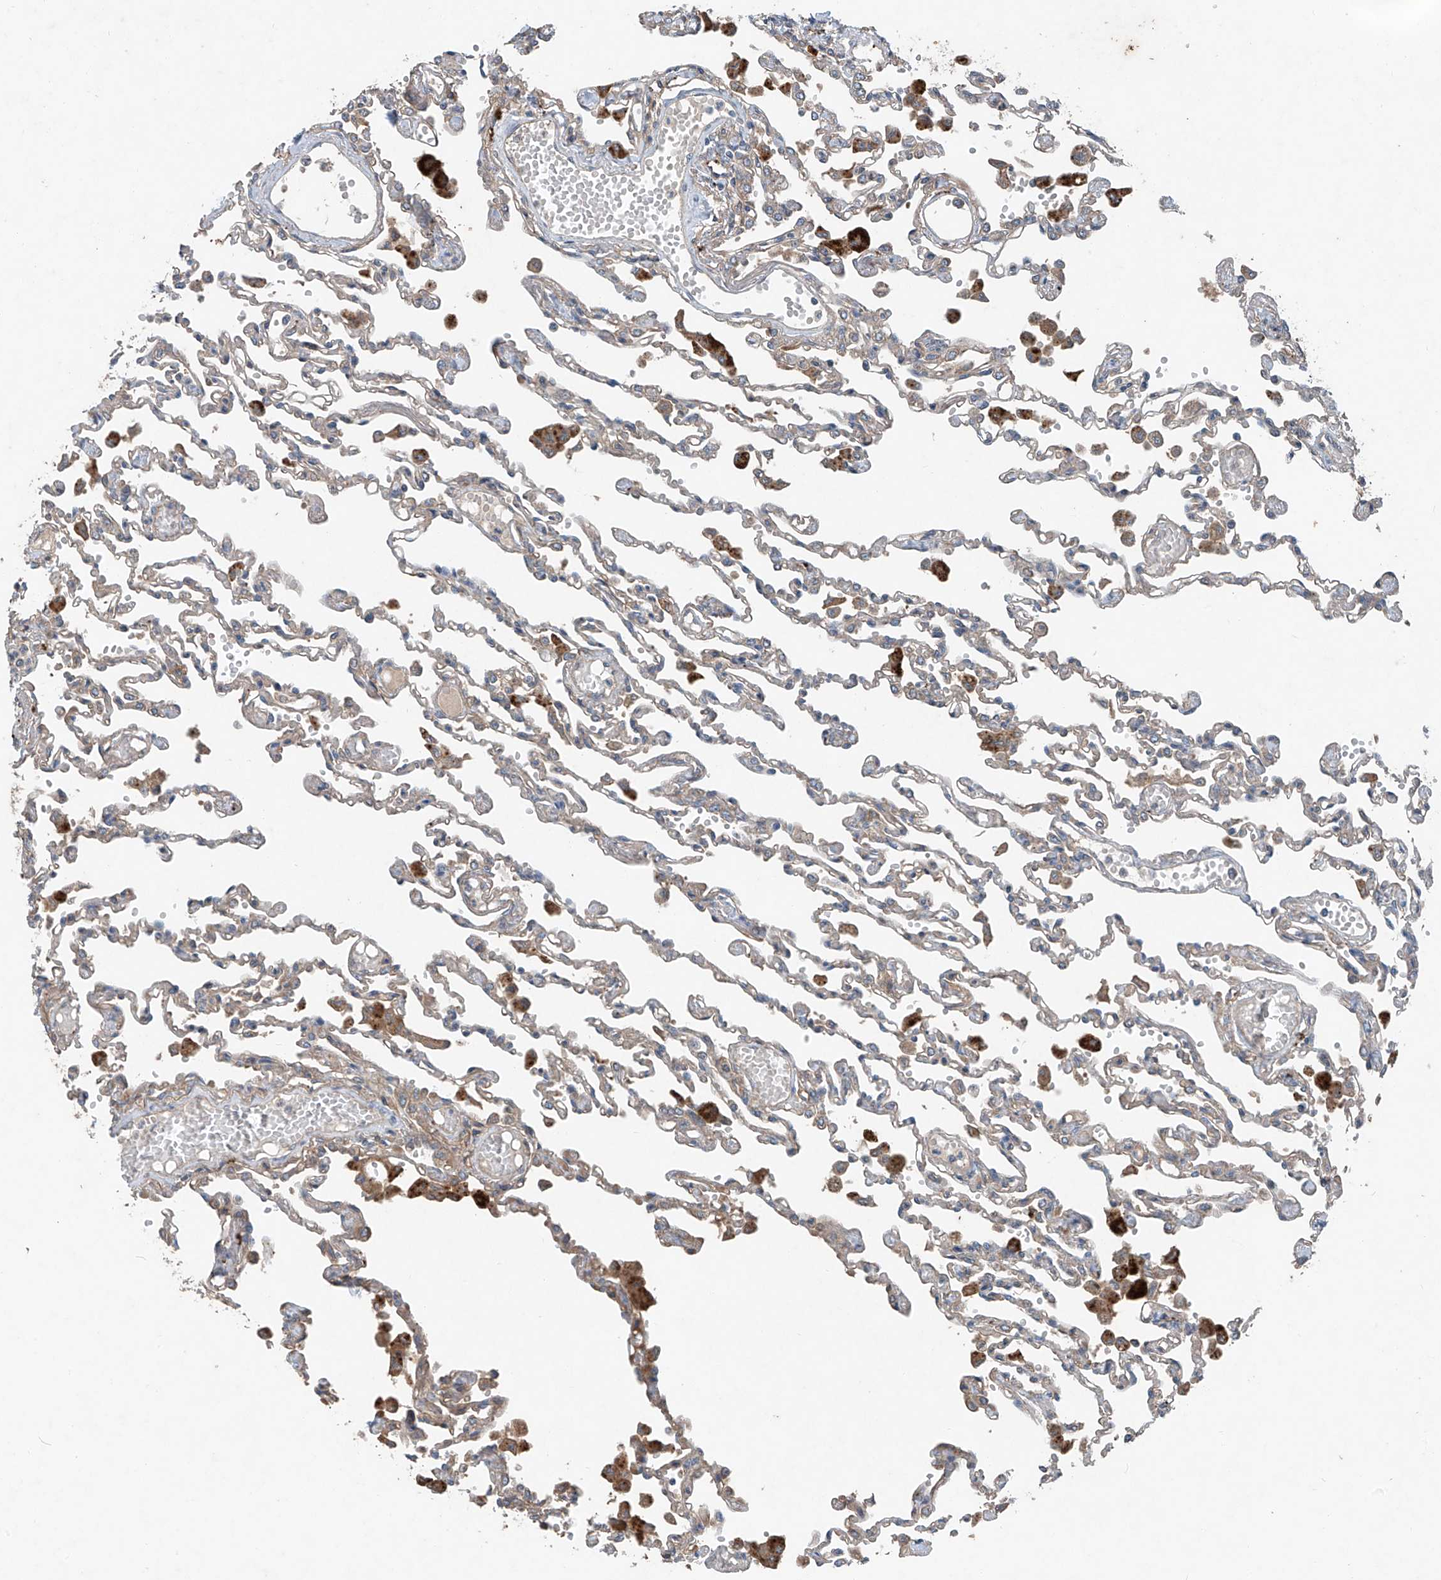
{"staining": {"intensity": "weak", "quantity": "25%-75%", "location": "cytoplasmic/membranous"}, "tissue": "lung", "cell_type": "Alveolar cells", "image_type": "normal", "snomed": [{"axis": "morphology", "description": "Normal tissue, NOS"}, {"axis": "topography", "description": "Bronchus"}, {"axis": "topography", "description": "Lung"}], "caption": "High-magnification brightfield microscopy of unremarkable lung stained with DAB (brown) and counterstained with hematoxylin (blue). alveolar cells exhibit weak cytoplasmic/membranous expression is seen in approximately25%-75% of cells. (DAB IHC, brown staining for protein, blue staining for nuclei).", "gene": "FOXRED2", "patient": {"sex": "female", "age": 49}}